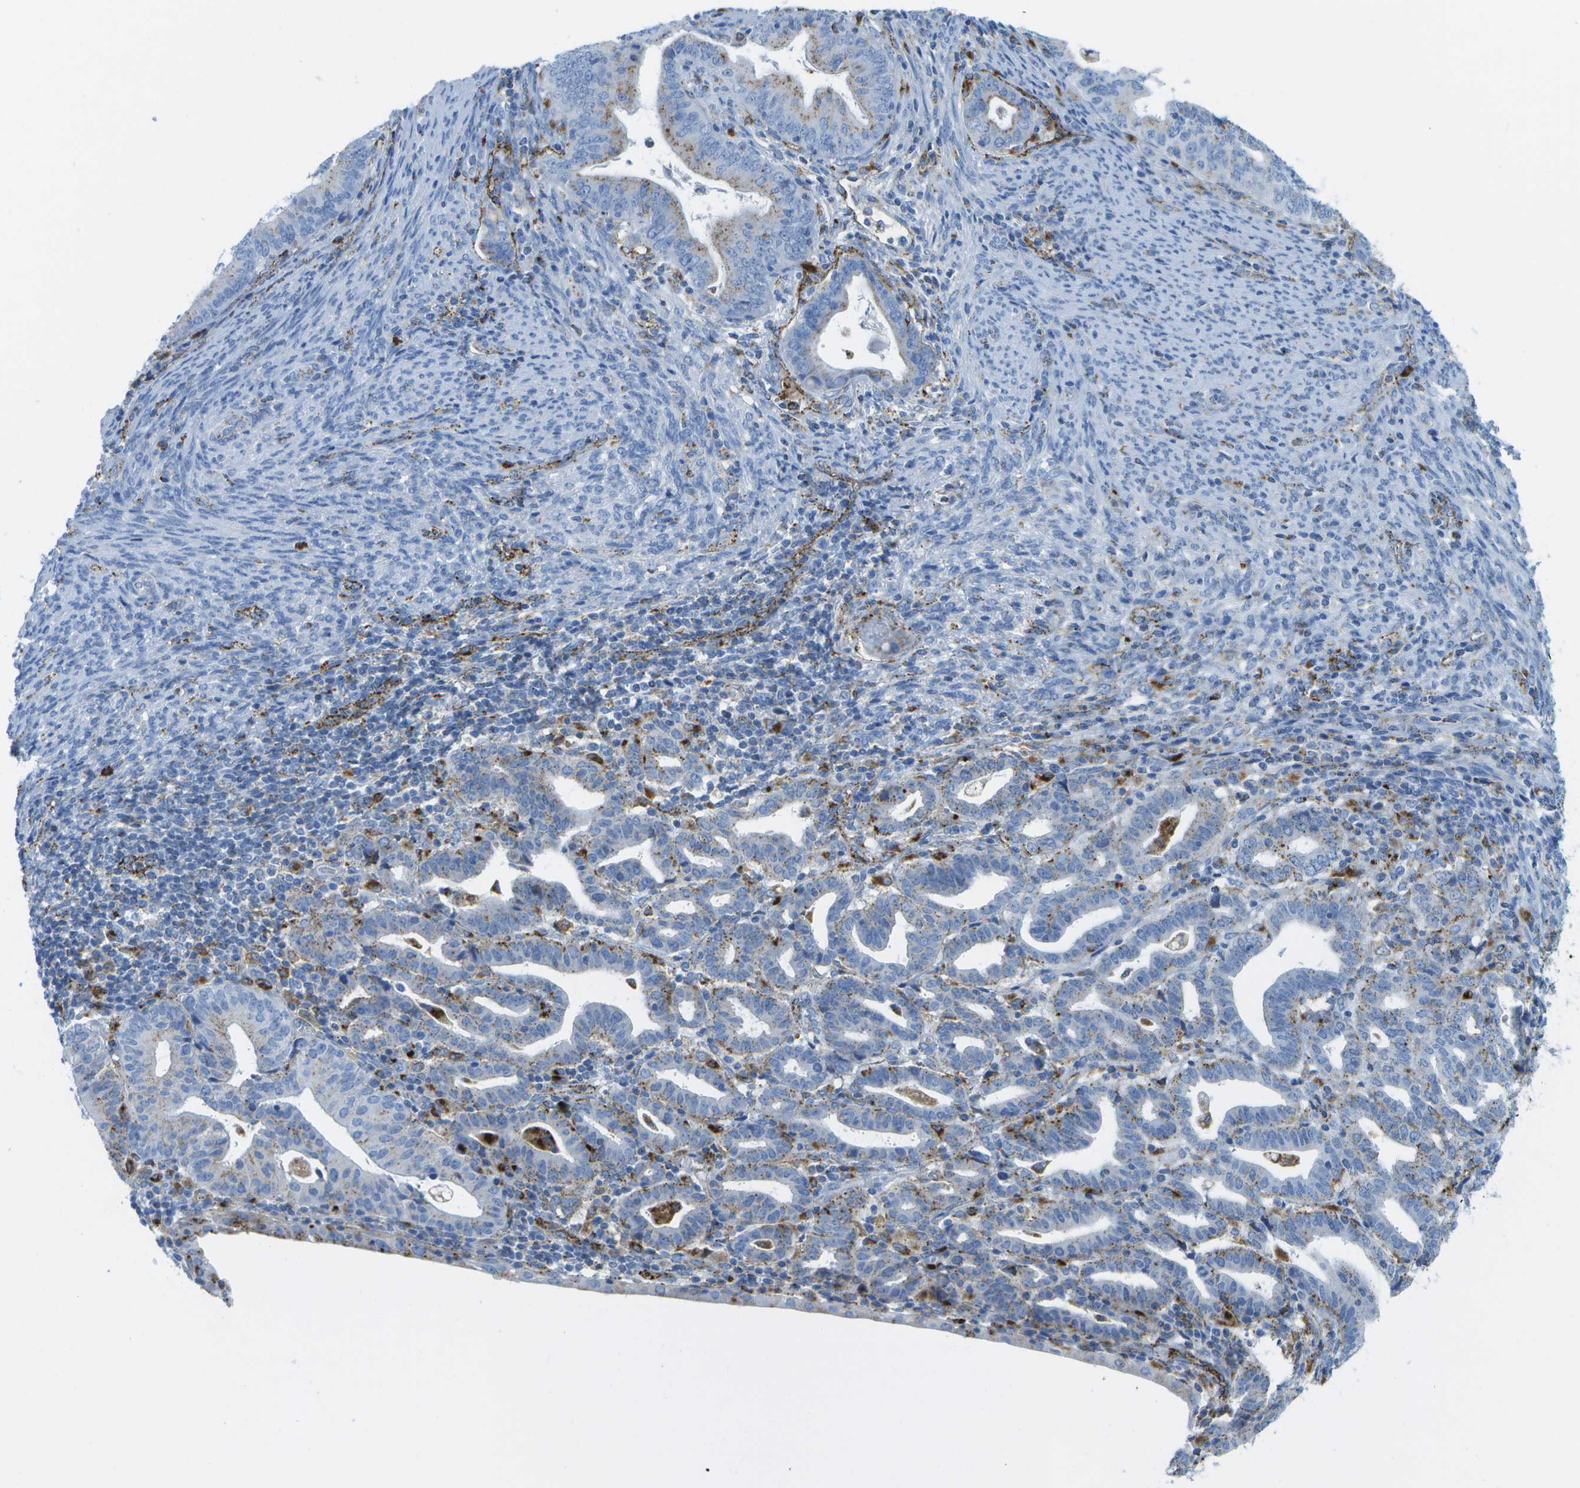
{"staining": {"intensity": "weak", "quantity": "<25%", "location": "cytoplasmic/membranous"}, "tissue": "endometrial cancer", "cell_type": "Tumor cells", "image_type": "cancer", "snomed": [{"axis": "morphology", "description": "Adenocarcinoma, NOS"}, {"axis": "topography", "description": "Uterus"}], "caption": "Endometrial cancer (adenocarcinoma) stained for a protein using IHC demonstrates no positivity tumor cells.", "gene": "PRCP", "patient": {"sex": "female", "age": 83}}